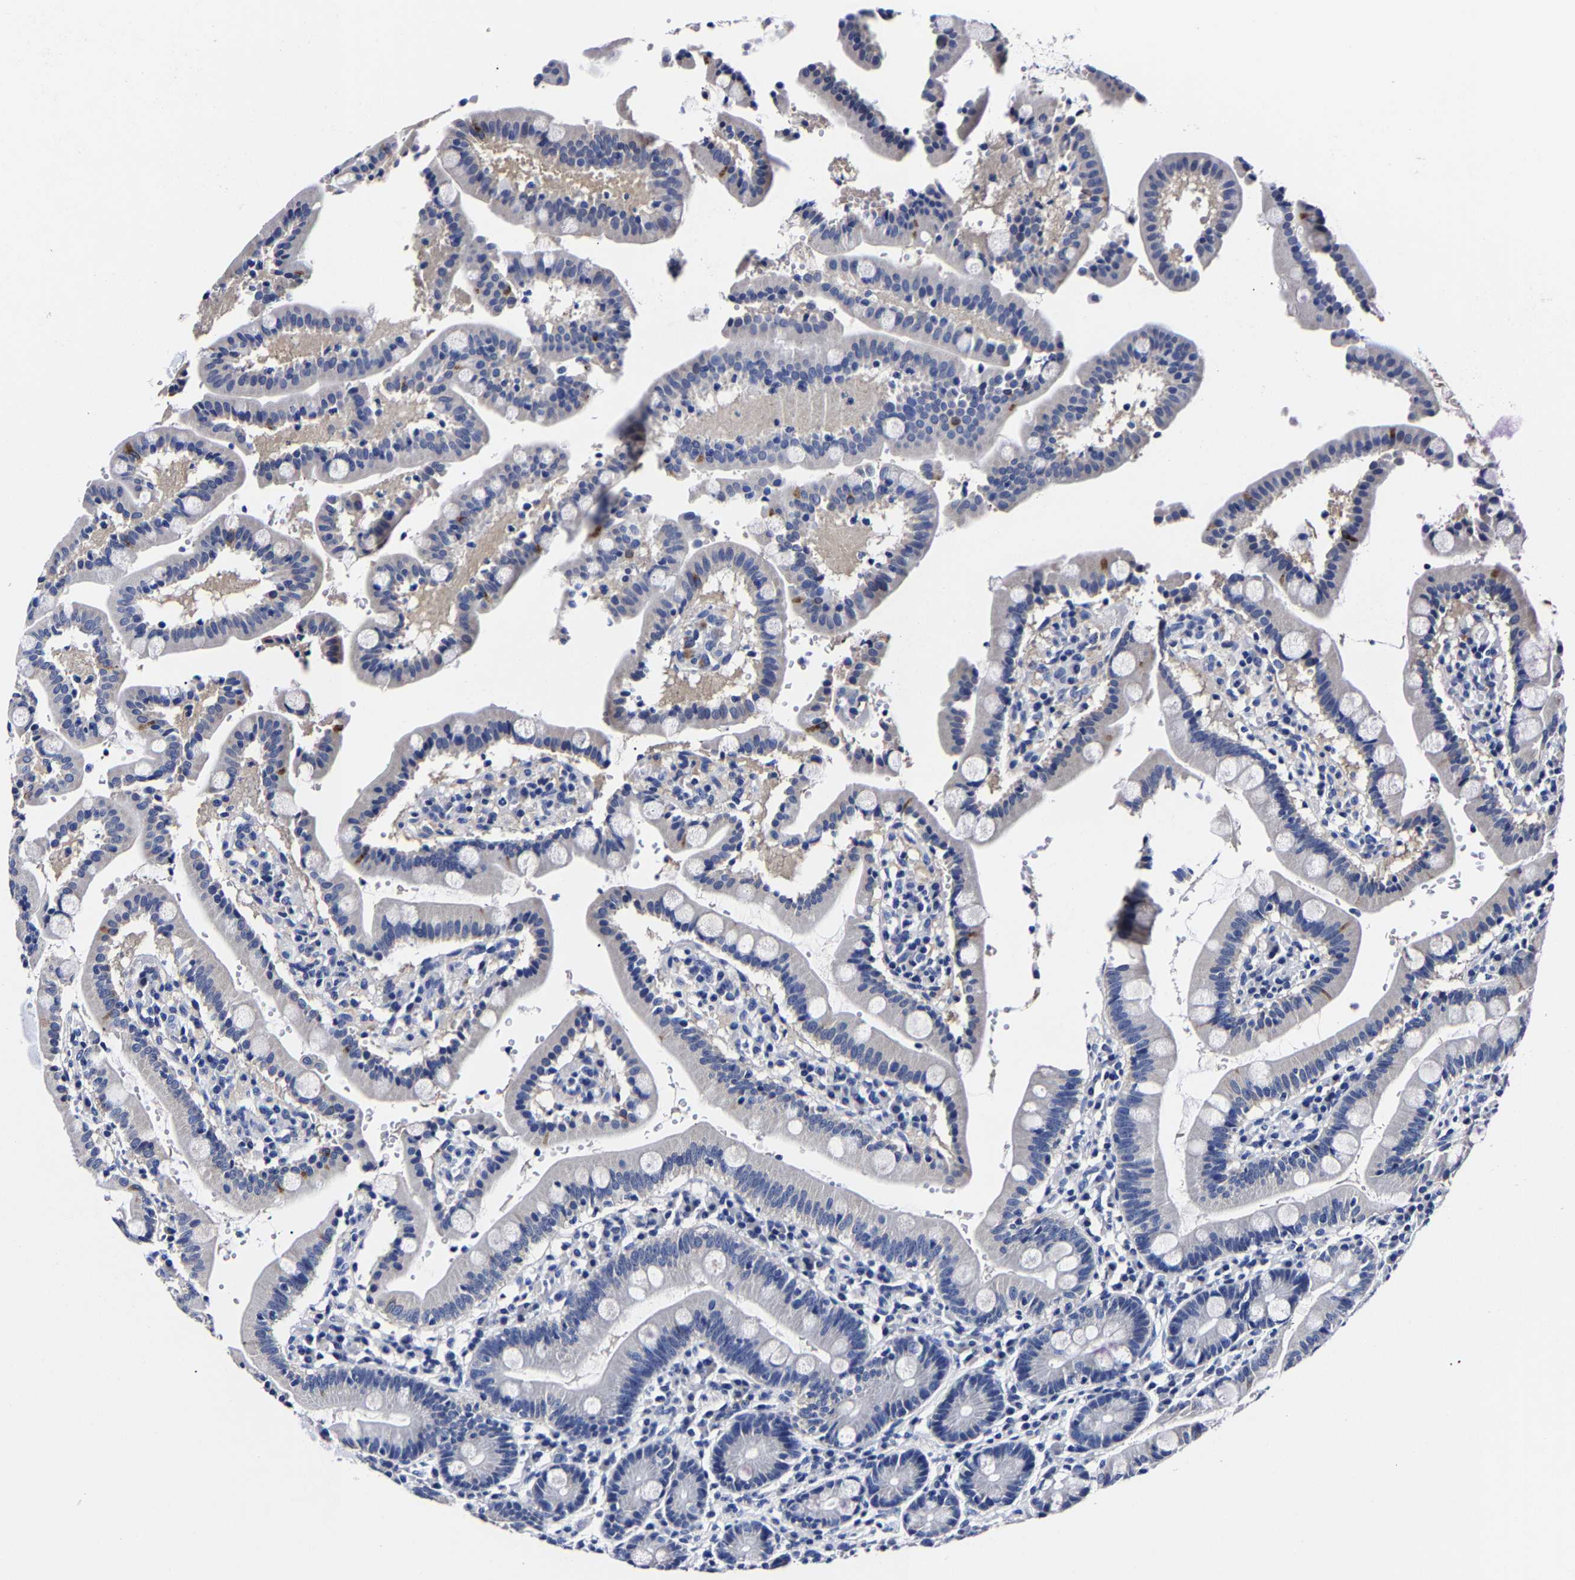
{"staining": {"intensity": "negative", "quantity": "none", "location": "none"}, "tissue": "duodenum", "cell_type": "Glandular cells", "image_type": "normal", "snomed": [{"axis": "morphology", "description": "Normal tissue, NOS"}, {"axis": "topography", "description": "Small intestine, NOS"}], "caption": "Glandular cells are negative for brown protein staining in unremarkable duodenum. (Brightfield microscopy of DAB (3,3'-diaminobenzidine) immunohistochemistry at high magnification).", "gene": "CPA2", "patient": {"sex": "female", "age": 71}}